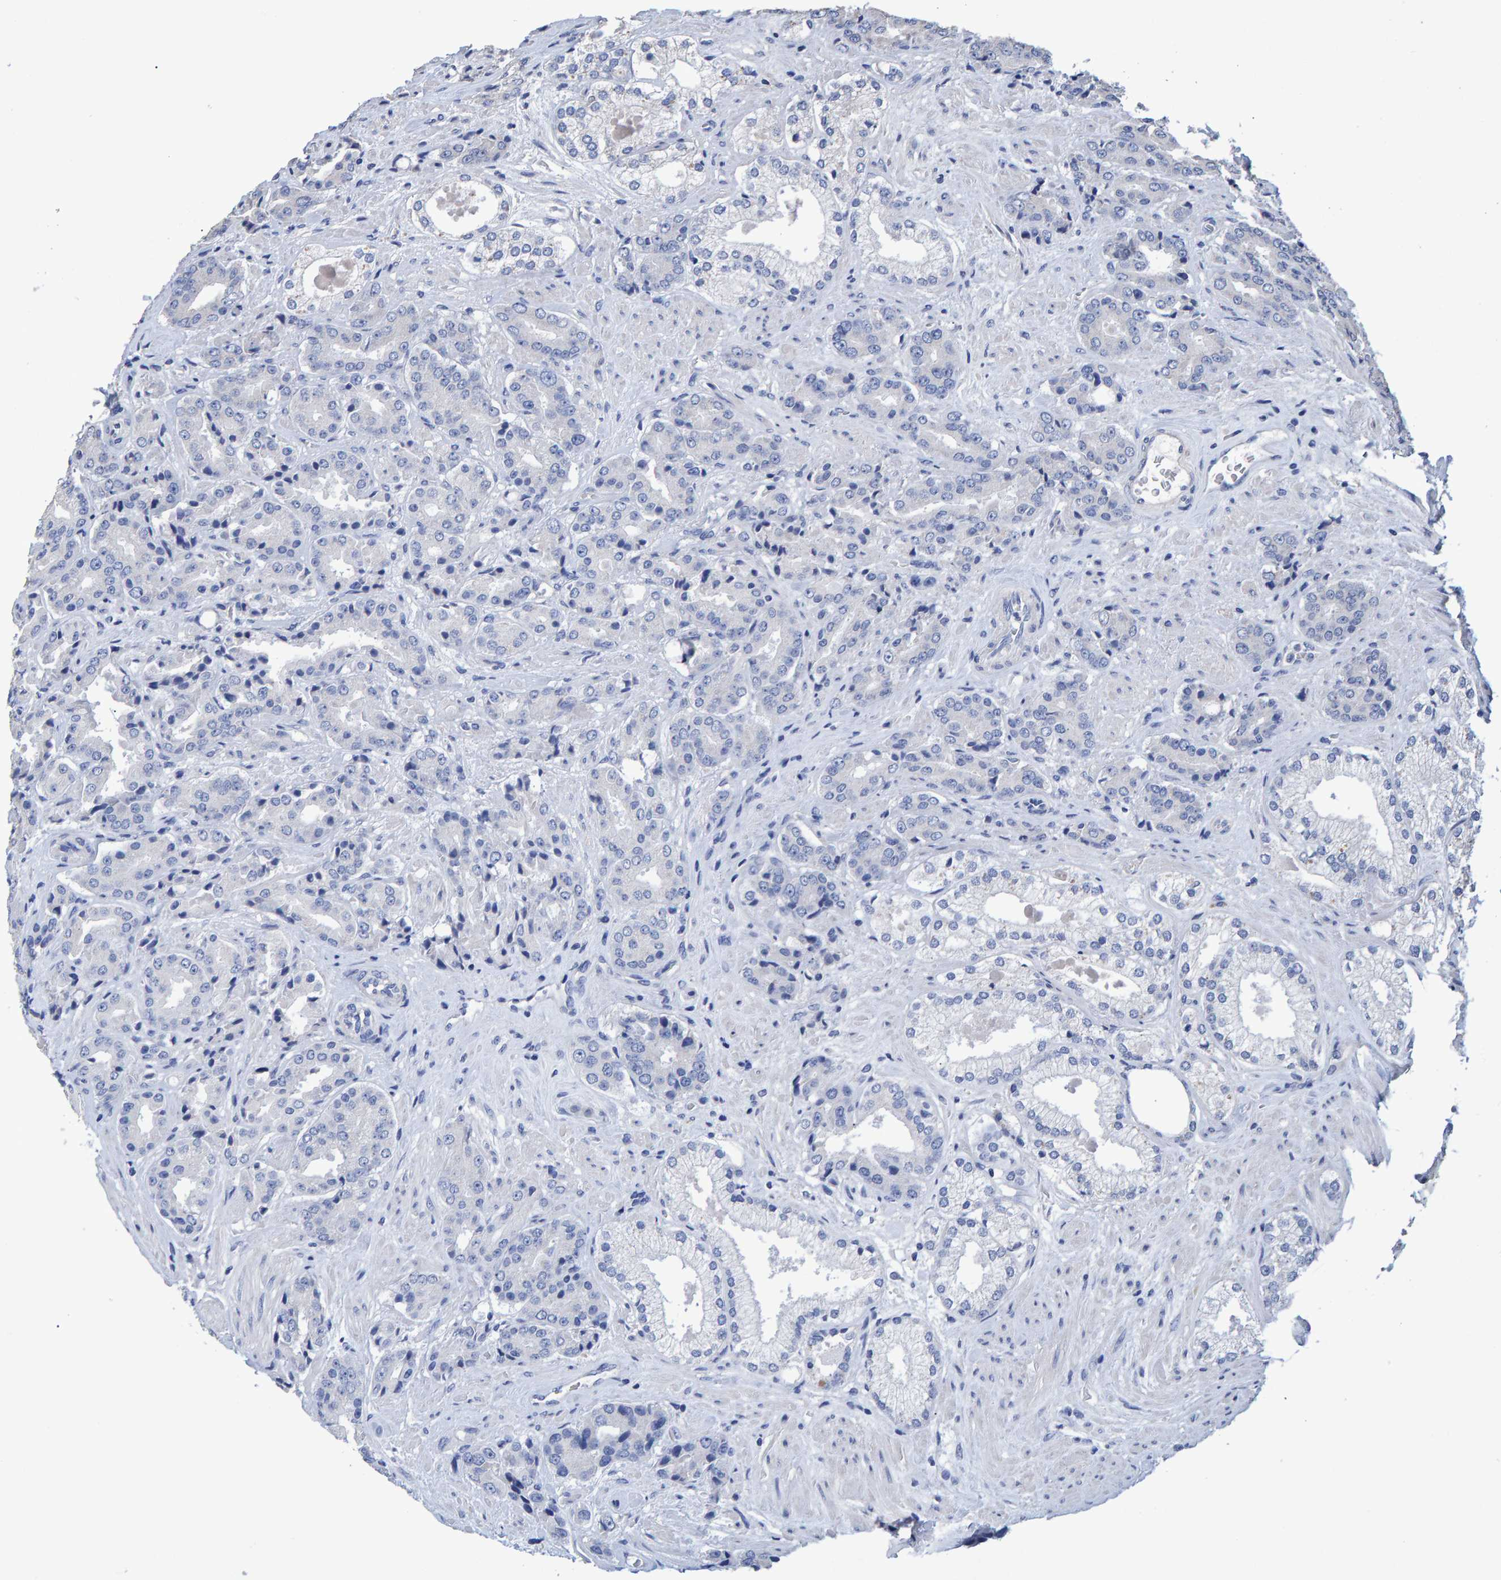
{"staining": {"intensity": "negative", "quantity": "none", "location": "none"}, "tissue": "prostate cancer", "cell_type": "Tumor cells", "image_type": "cancer", "snomed": [{"axis": "morphology", "description": "Adenocarcinoma, High grade"}, {"axis": "topography", "description": "Prostate"}], "caption": "The photomicrograph demonstrates no significant positivity in tumor cells of prostate cancer (adenocarcinoma (high-grade)).", "gene": "HEMGN", "patient": {"sex": "male", "age": 71}}